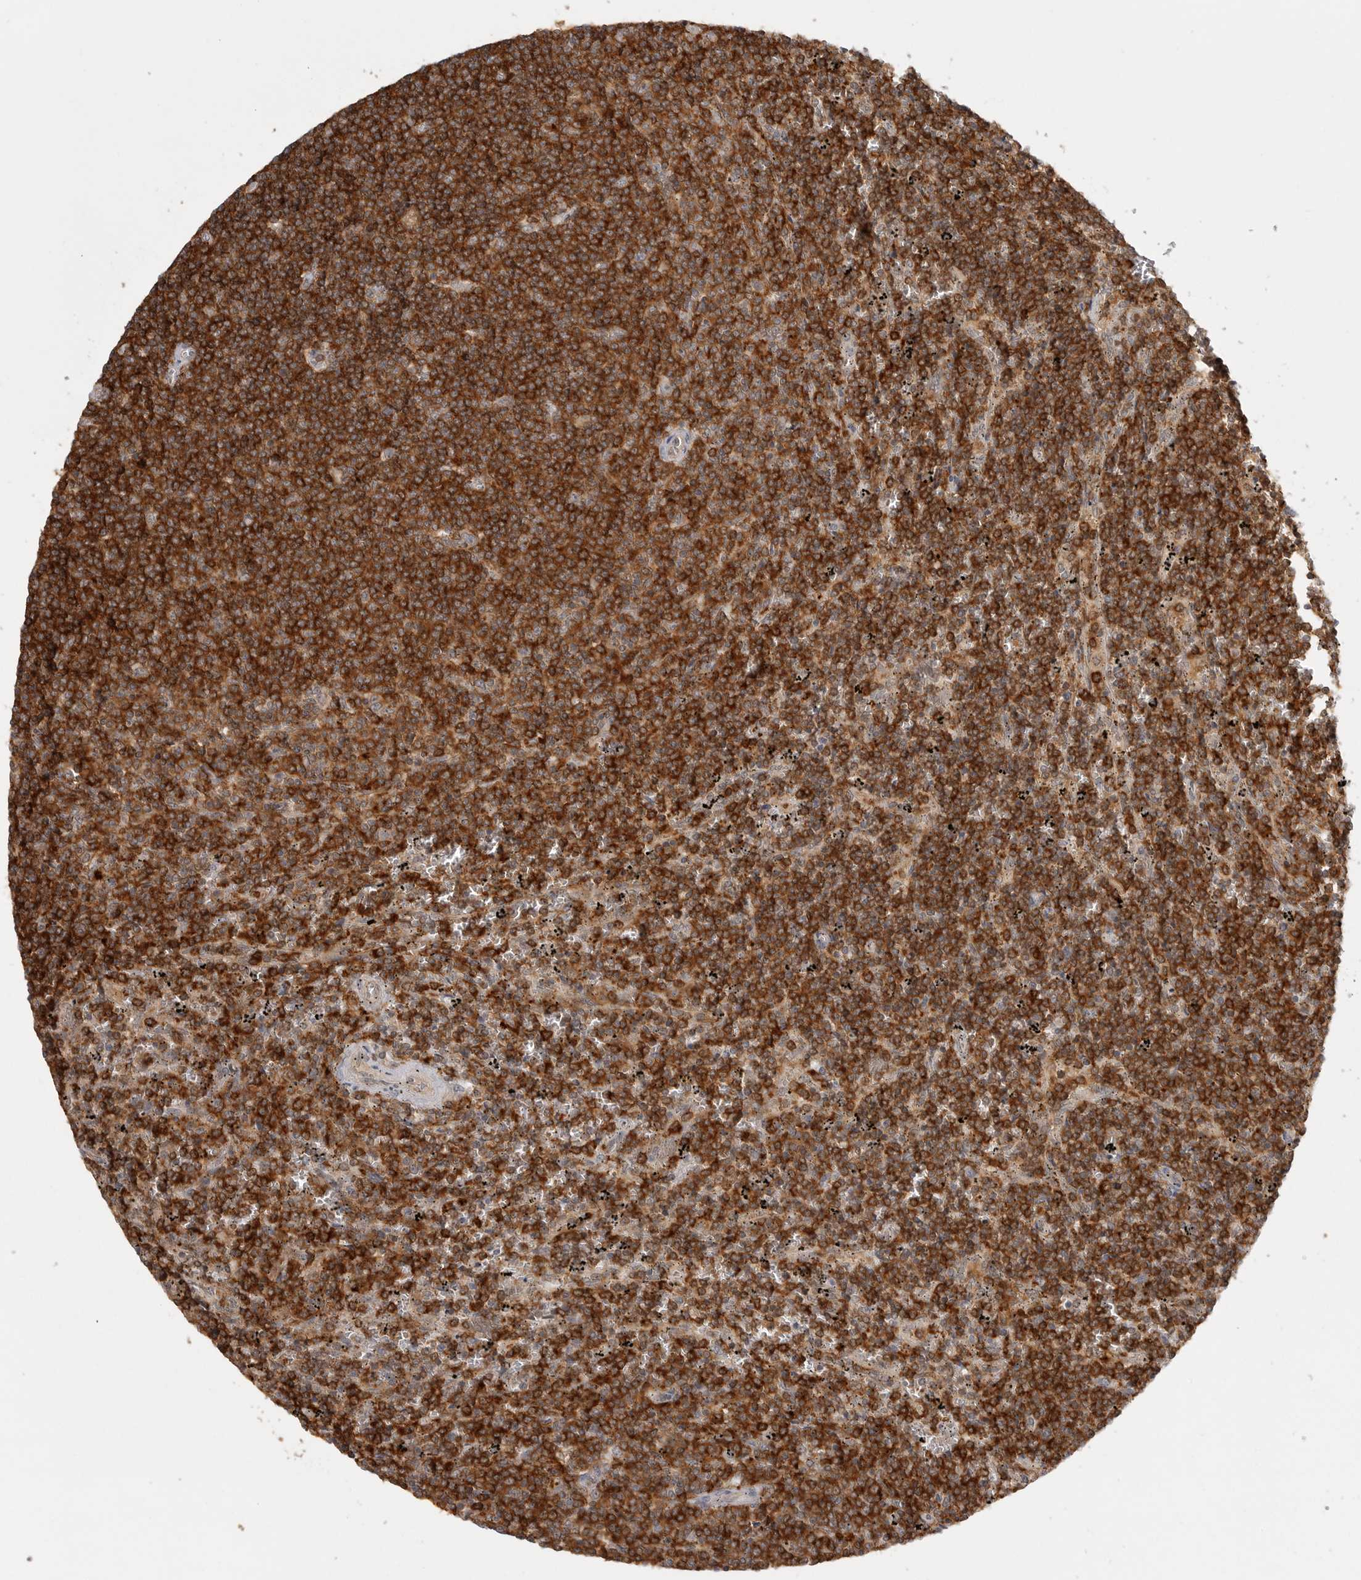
{"staining": {"intensity": "strong", "quantity": ">75%", "location": "cytoplasmic/membranous"}, "tissue": "lymphoma", "cell_type": "Tumor cells", "image_type": "cancer", "snomed": [{"axis": "morphology", "description": "Malignant lymphoma, non-Hodgkin's type, Low grade"}, {"axis": "topography", "description": "Spleen"}], "caption": "Malignant lymphoma, non-Hodgkin's type (low-grade) stained for a protein exhibits strong cytoplasmic/membranous positivity in tumor cells.", "gene": "DBNL", "patient": {"sex": "female", "age": 50}}